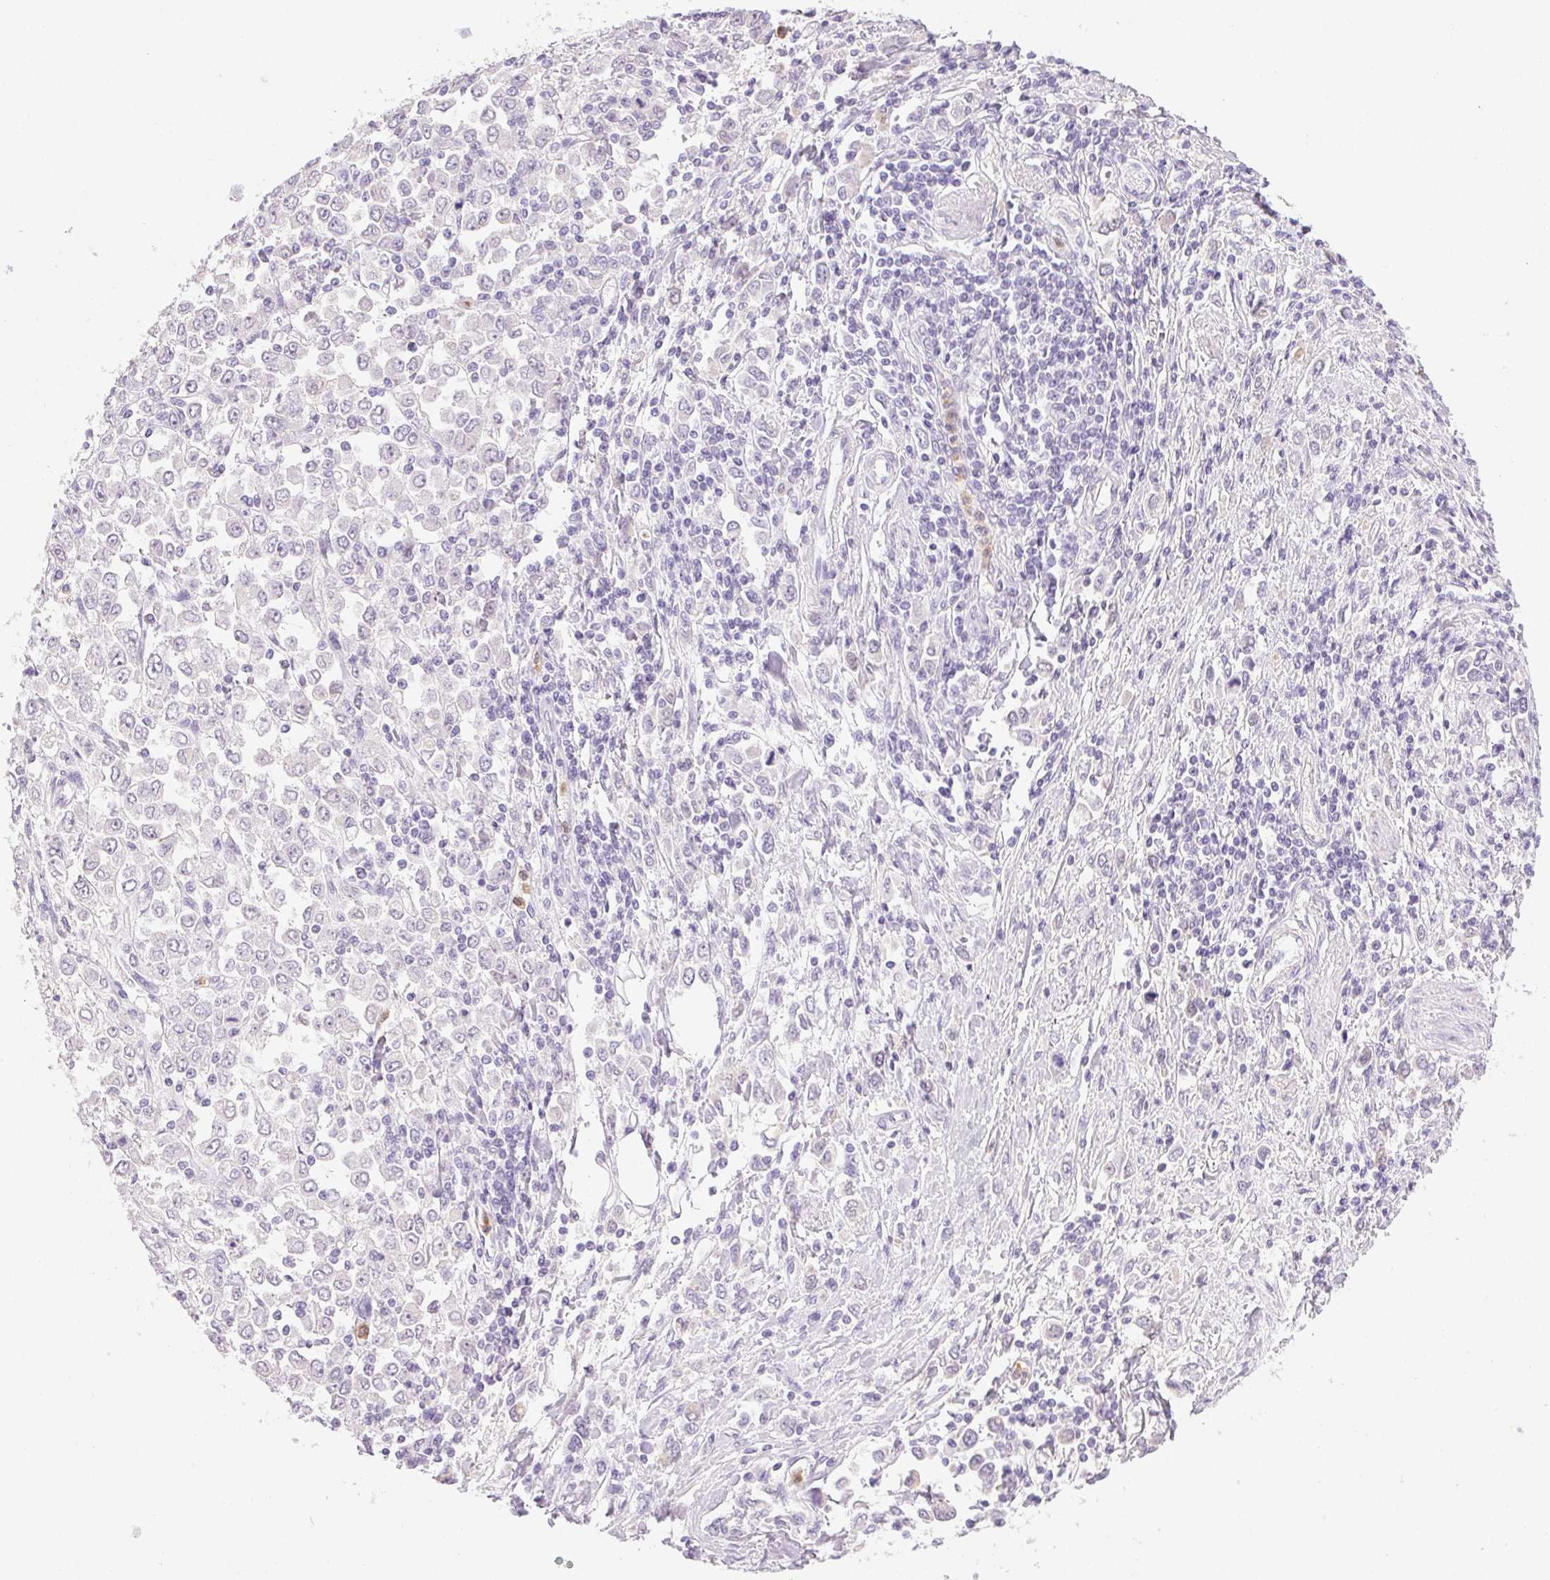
{"staining": {"intensity": "negative", "quantity": "none", "location": "none"}, "tissue": "stomach cancer", "cell_type": "Tumor cells", "image_type": "cancer", "snomed": [{"axis": "morphology", "description": "Adenocarcinoma, NOS"}, {"axis": "topography", "description": "Stomach, upper"}], "caption": "The immunohistochemistry histopathology image has no significant staining in tumor cells of stomach cancer (adenocarcinoma) tissue.", "gene": "EMX2", "patient": {"sex": "male", "age": 70}}